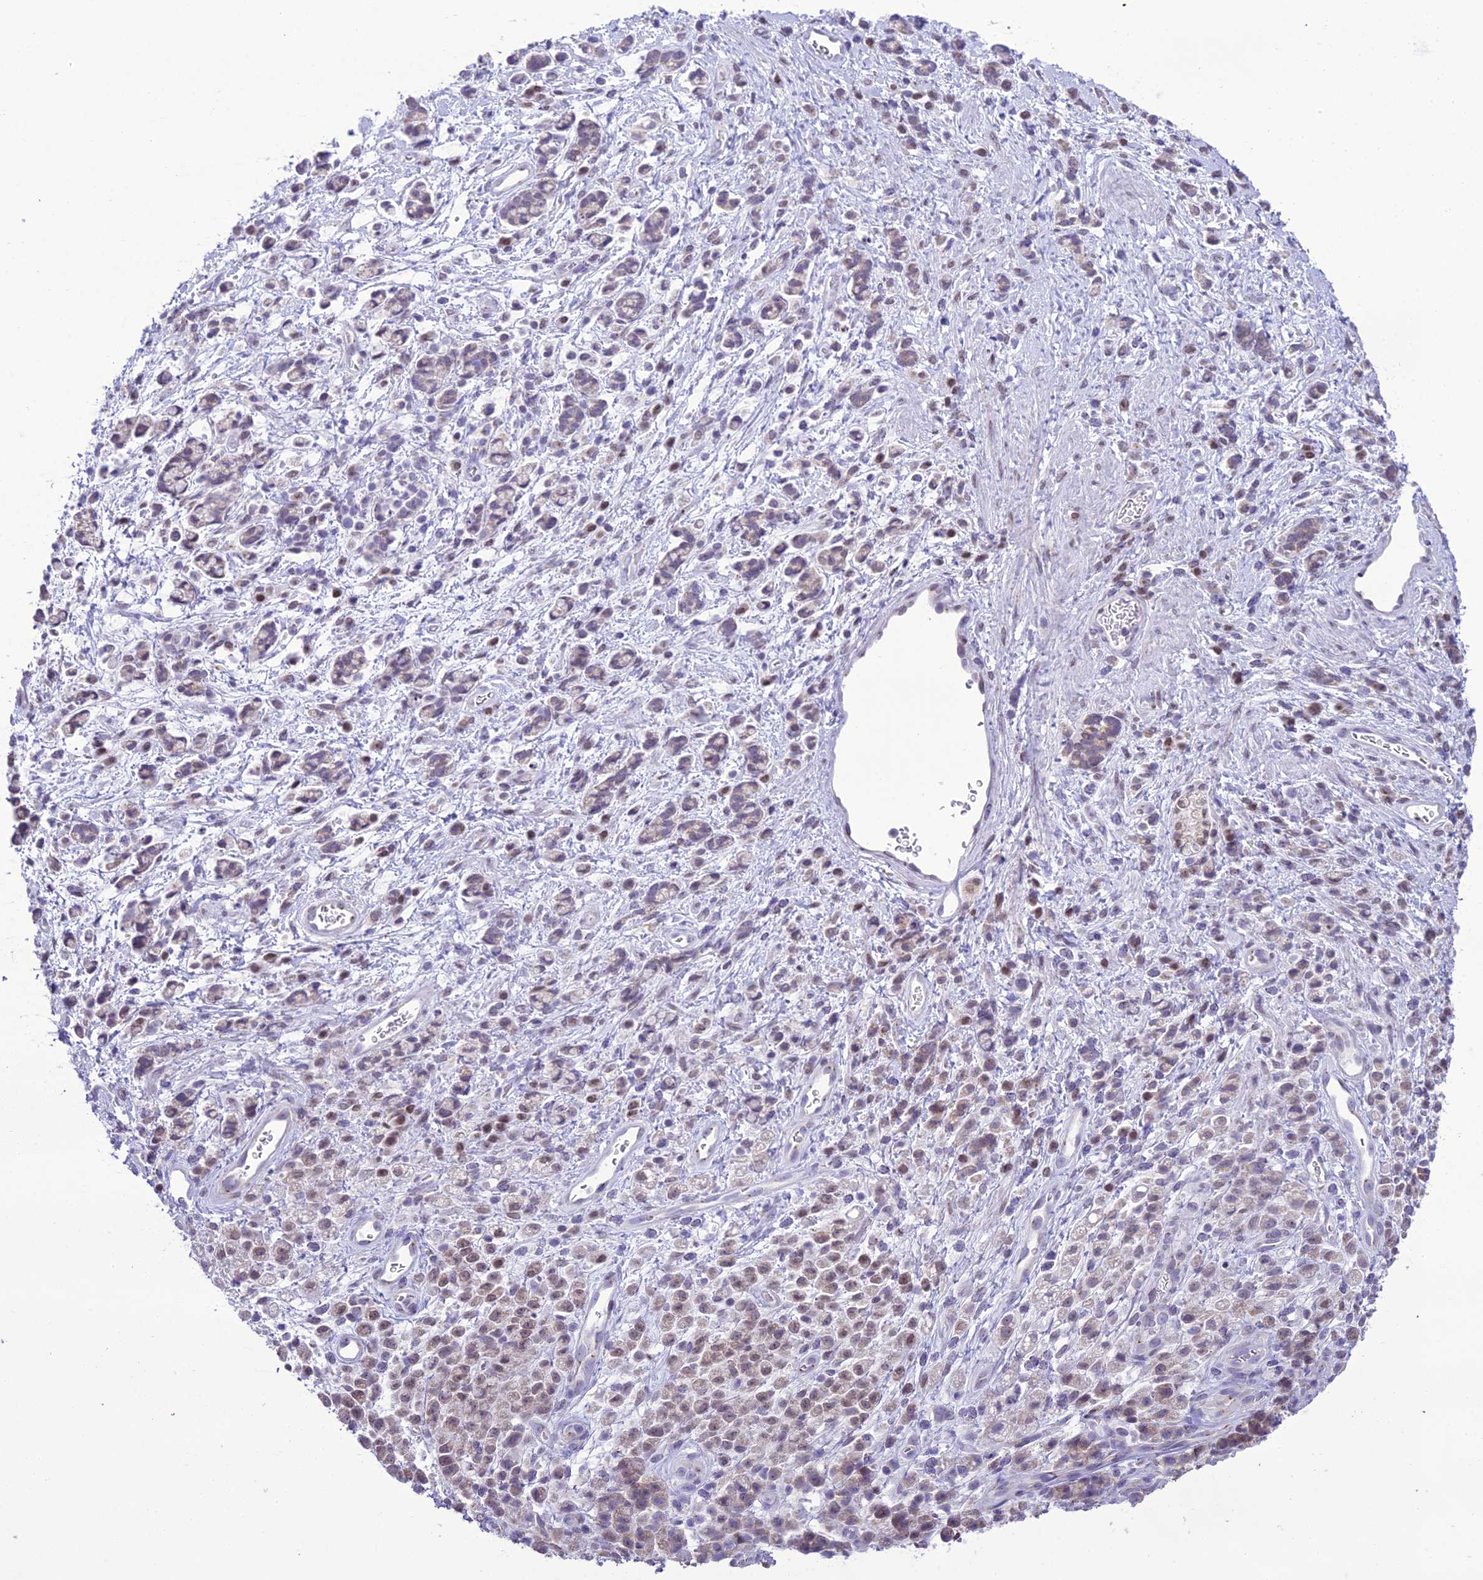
{"staining": {"intensity": "weak", "quantity": "<25%", "location": "cytoplasmic/membranous,nuclear"}, "tissue": "stomach cancer", "cell_type": "Tumor cells", "image_type": "cancer", "snomed": [{"axis": "morphology", "description": "Adenocarcinoma, NOS"}, {"axis": "topography", "description": "Stomach"}], "caption": "Tumor cells show no significant protein expression in adenocarcinoma (stomach).", "gene": "B9D2", "patient": {"sex": "female", "age": 60}}